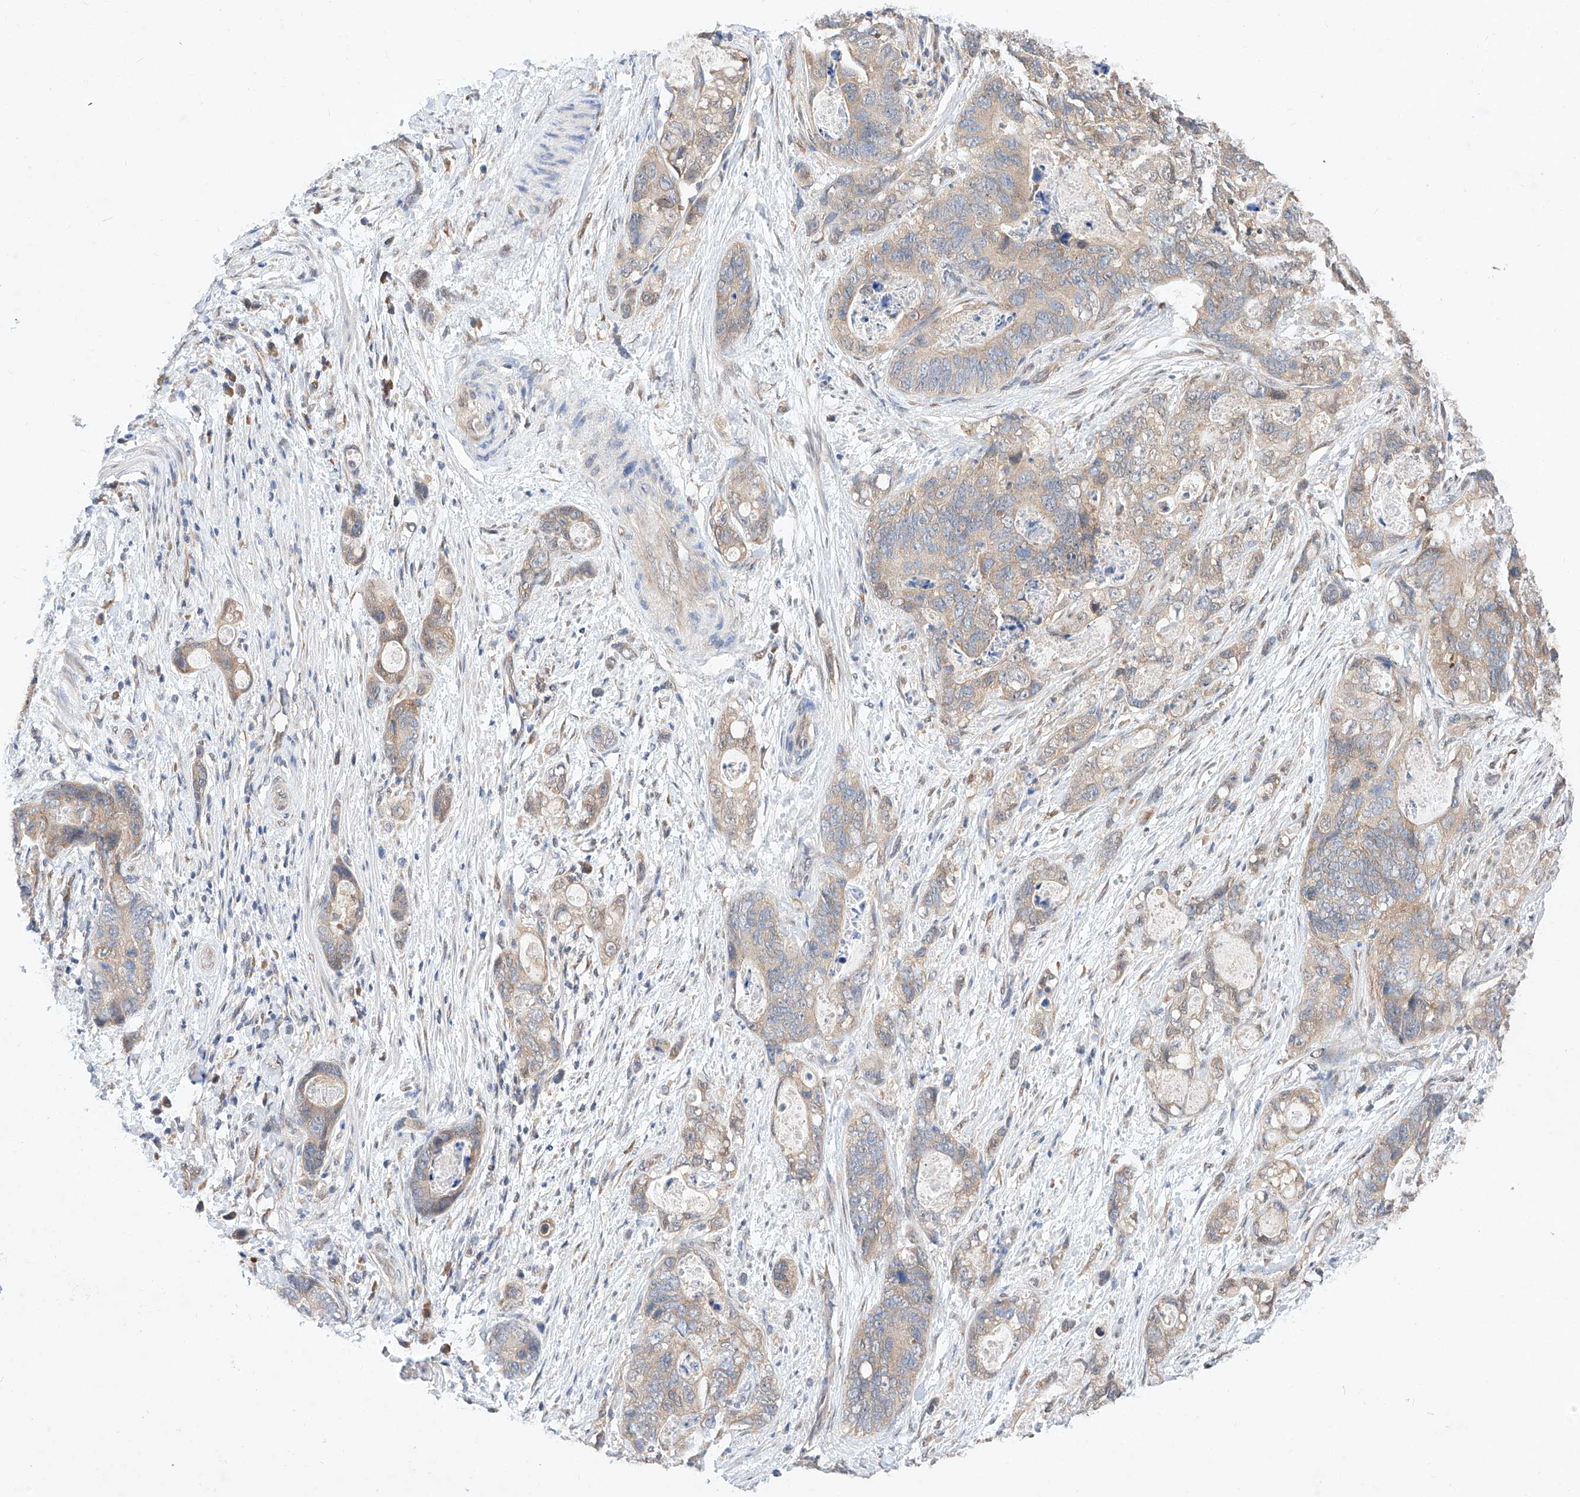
{"staining": {"intensity": "weak", "quantity": "25%-75%", "location": "cytoplasmic/membranous"}, "tissue": "stomach cancer", "cell_type": "Tumor cells", "image_type": "cancer", "snomed": [{"axis": "morphology", "description": "Normal tissue, NOS"}, {"axis": "morphology", "description": "Adenocarcinoma, NOS"}, {"axis": "topography", "description": "Stomach"}], "caption": "IHC image of human stomach adenocarcinoma stained for a protein (brown), which reveals low levels of weak cytoplasmic/membranous expression in approximately 25%-75% of tumor cells.", "gene": "ZSCAN4", "patient": {"sex": "female", "age": 89}}